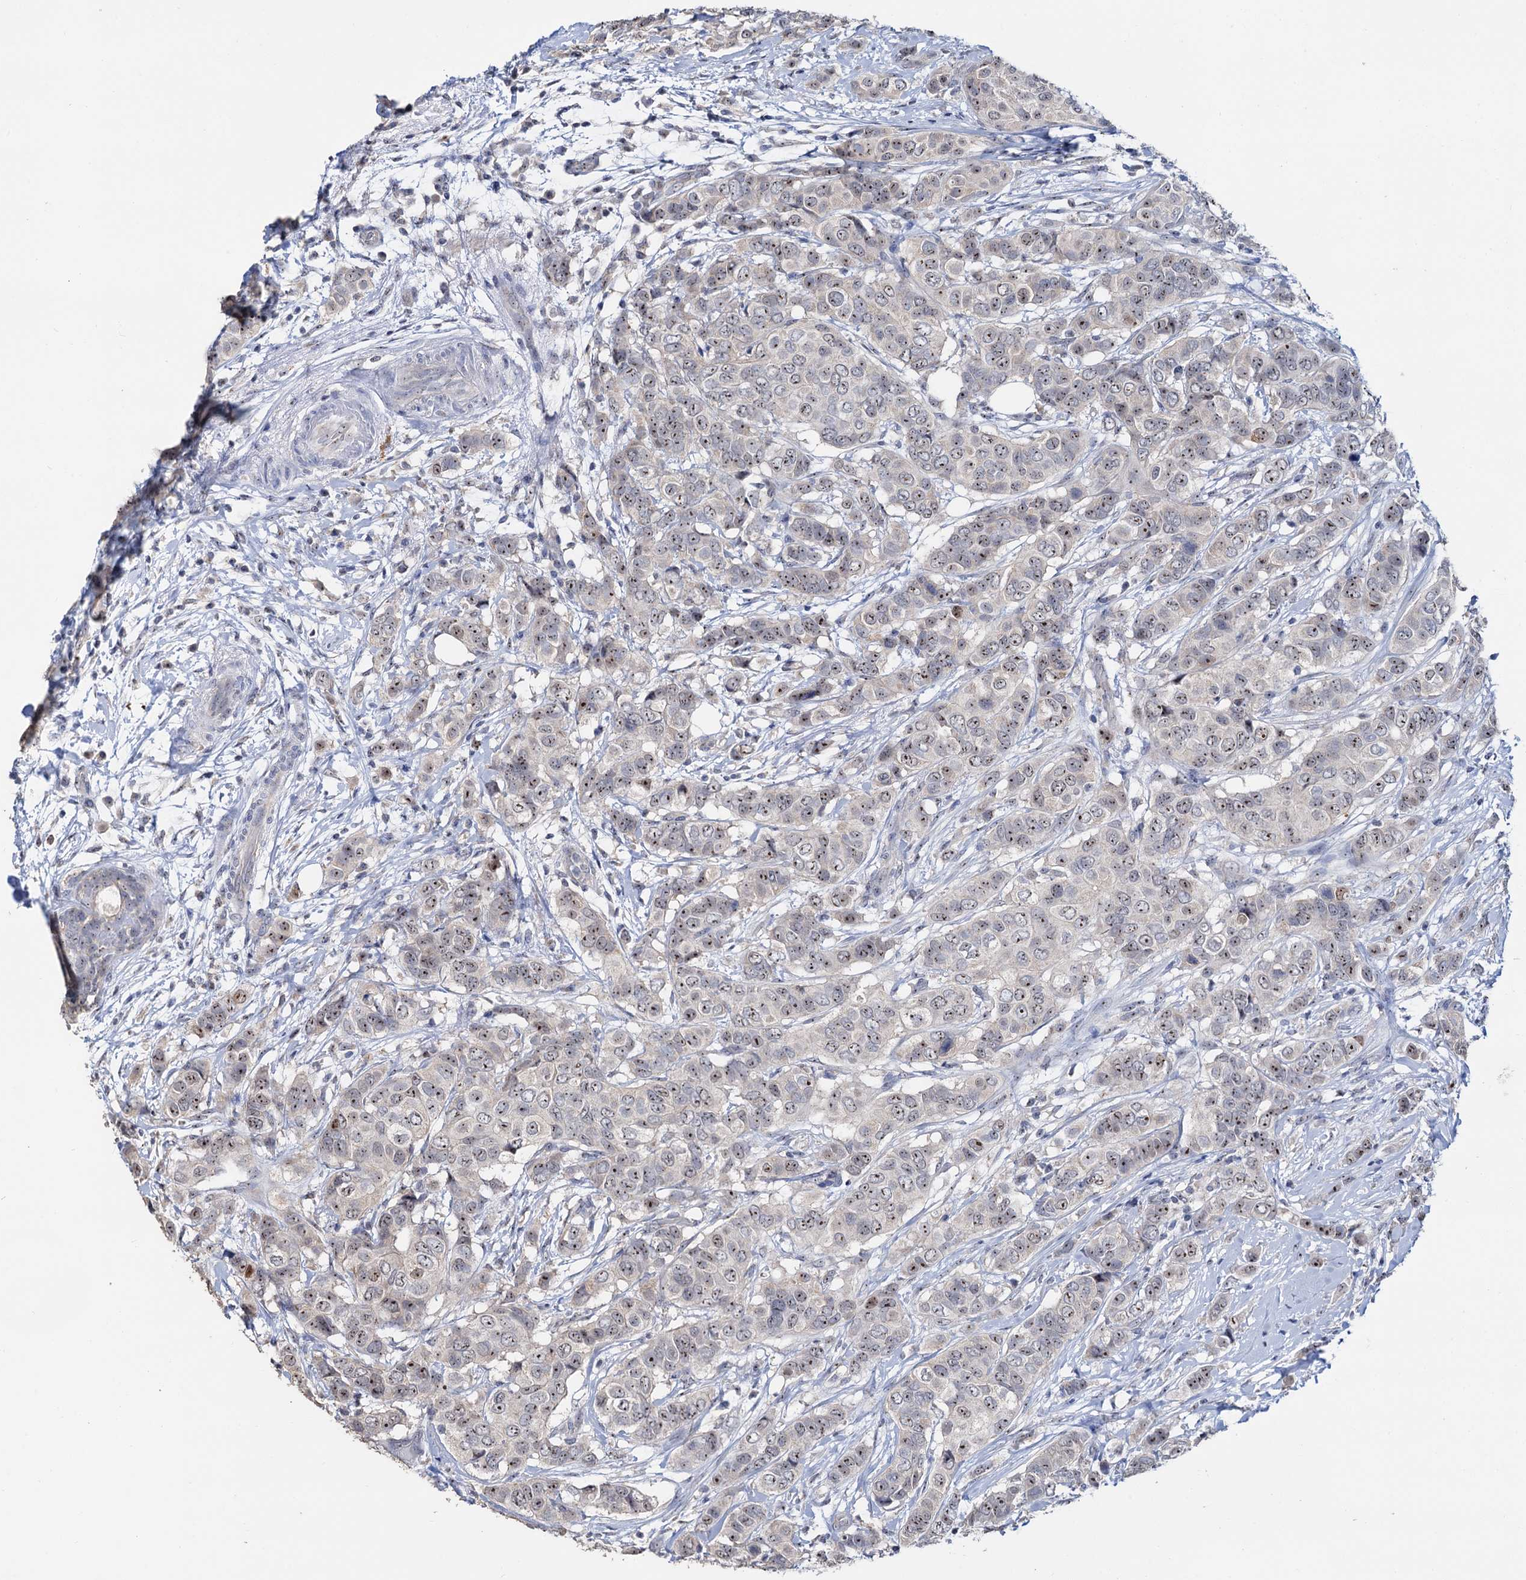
{"staining": {"intensity": "weak", "quantity": ">75%", "location": "nuclear"}, "tissue": "breast cancer", "cell_type": "Tumor cells", "image_type": "cancer", "snomed": [{"axis": "morphology", "description": "Lobular carcinoma"}, {"axis": "topography", "description": "Breast"}], "caption": "Weak nuclear staining for a protein is seen in approximately >75% of tumor cells of breast lobular carcinoma using immunohistochemistry (IHC).", "gene": "C2CD3", "patient": {"sex": "female", "age": 51}}